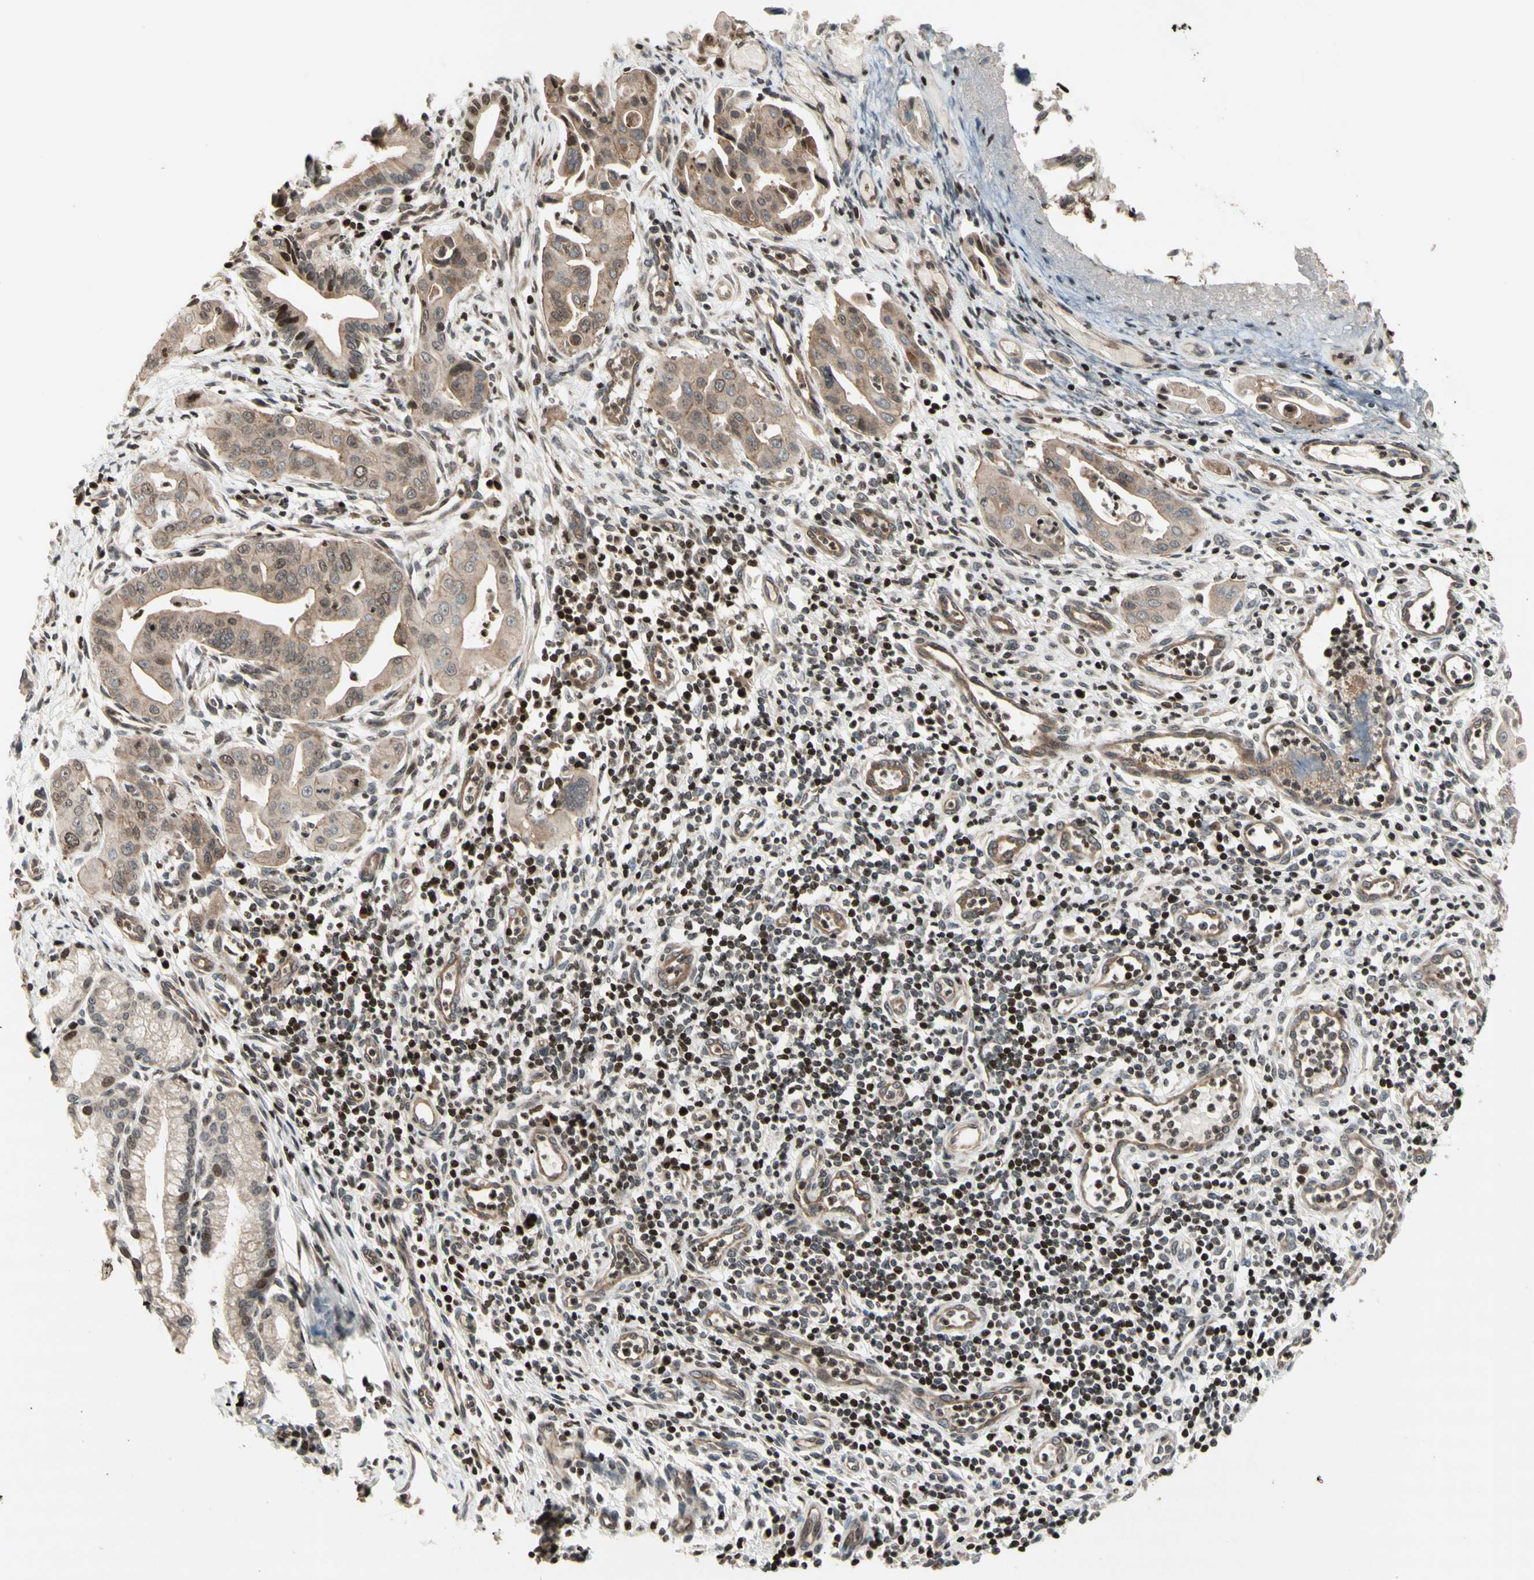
{"staining": {"intensity": "moderate", "quantity": "25%-75%", "location": "cytoplasmic/membranous,nuclear"}, "tissue": "pancreatic cancer", "cell_type": "Tumor cells", "image_type": "cancer", "snomed": [{"axis": "morphology", "description": "Adenocarcinoma, NOS"}, {"axis": "topography", "description": "Pancreas"}], "caption": "A medium amount of moderate cytoplasmic/membranous and nuclear positivity is appreciated in about 25%-75% of tumor cells in pancreatic cancer (adenocarcinoma) tissue.", "gene": "POLA1", "patient": {"sex": "female", "age": 75}}